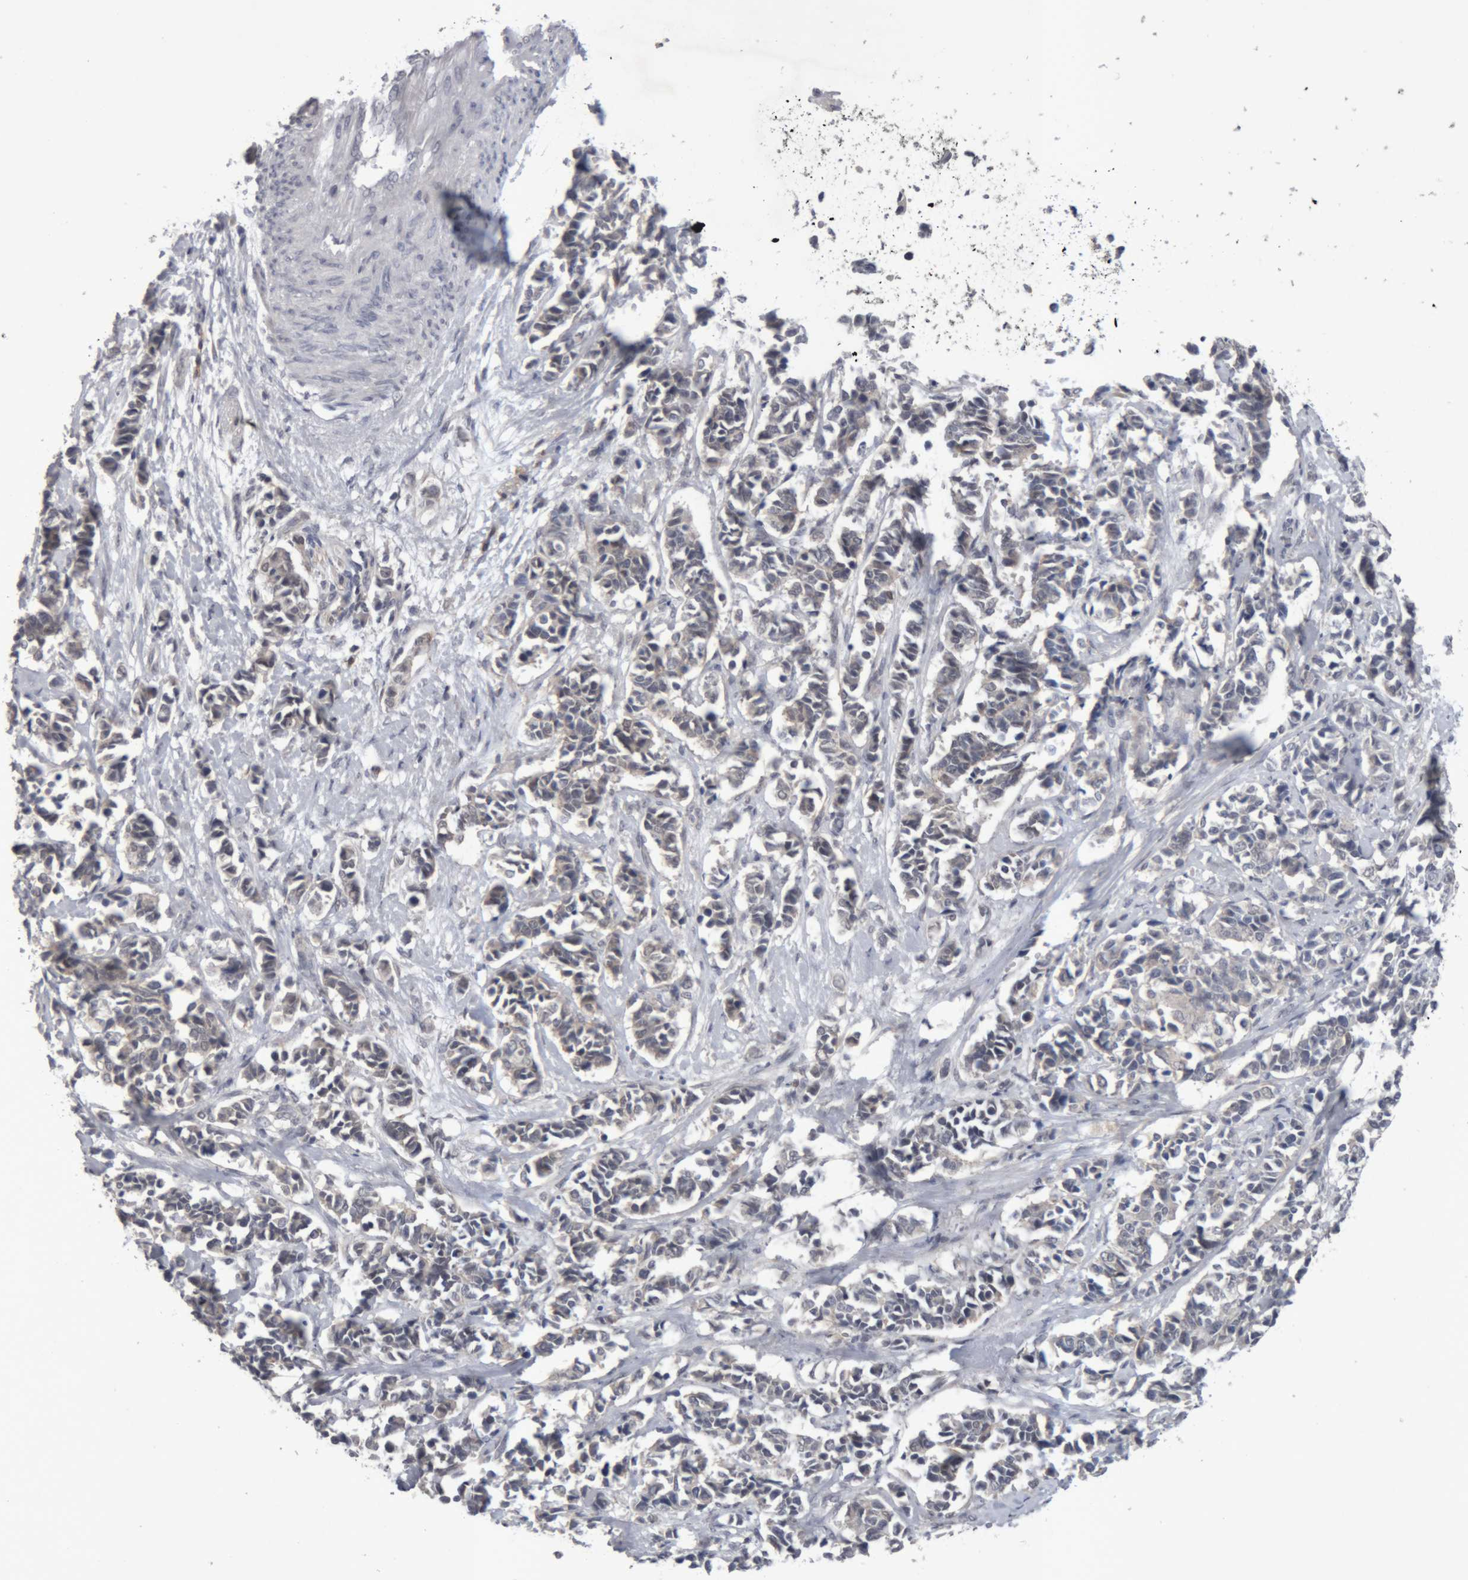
{"staining": {"intensity": "negative", "quantity": "none", "location": "none"}, "tissue": "cervical cancer", "cell_type": "Tumor cells", "image_type": "cancer", "snomed": [{"axis": "morphology", "description": "Normal tissue, NOS"}, {"axis": "morphology", "description": "Squamous cell carcinoma, NOS"}, {"axis": "topography", "description": "Cervix"}], "caption": "The micrograph demonstrates no significant staining in tumor cells of squamous cell carcinoma (cervical). The staining was performed using DAB (3,3'-diaminobenzidine) to visualize the protein expression in brown, while the nuclei were stained in blue with hematoxylin (Magnification: 20x).", "gene": "NFATC2", "patient": {"sex": "female", "age": 35}}